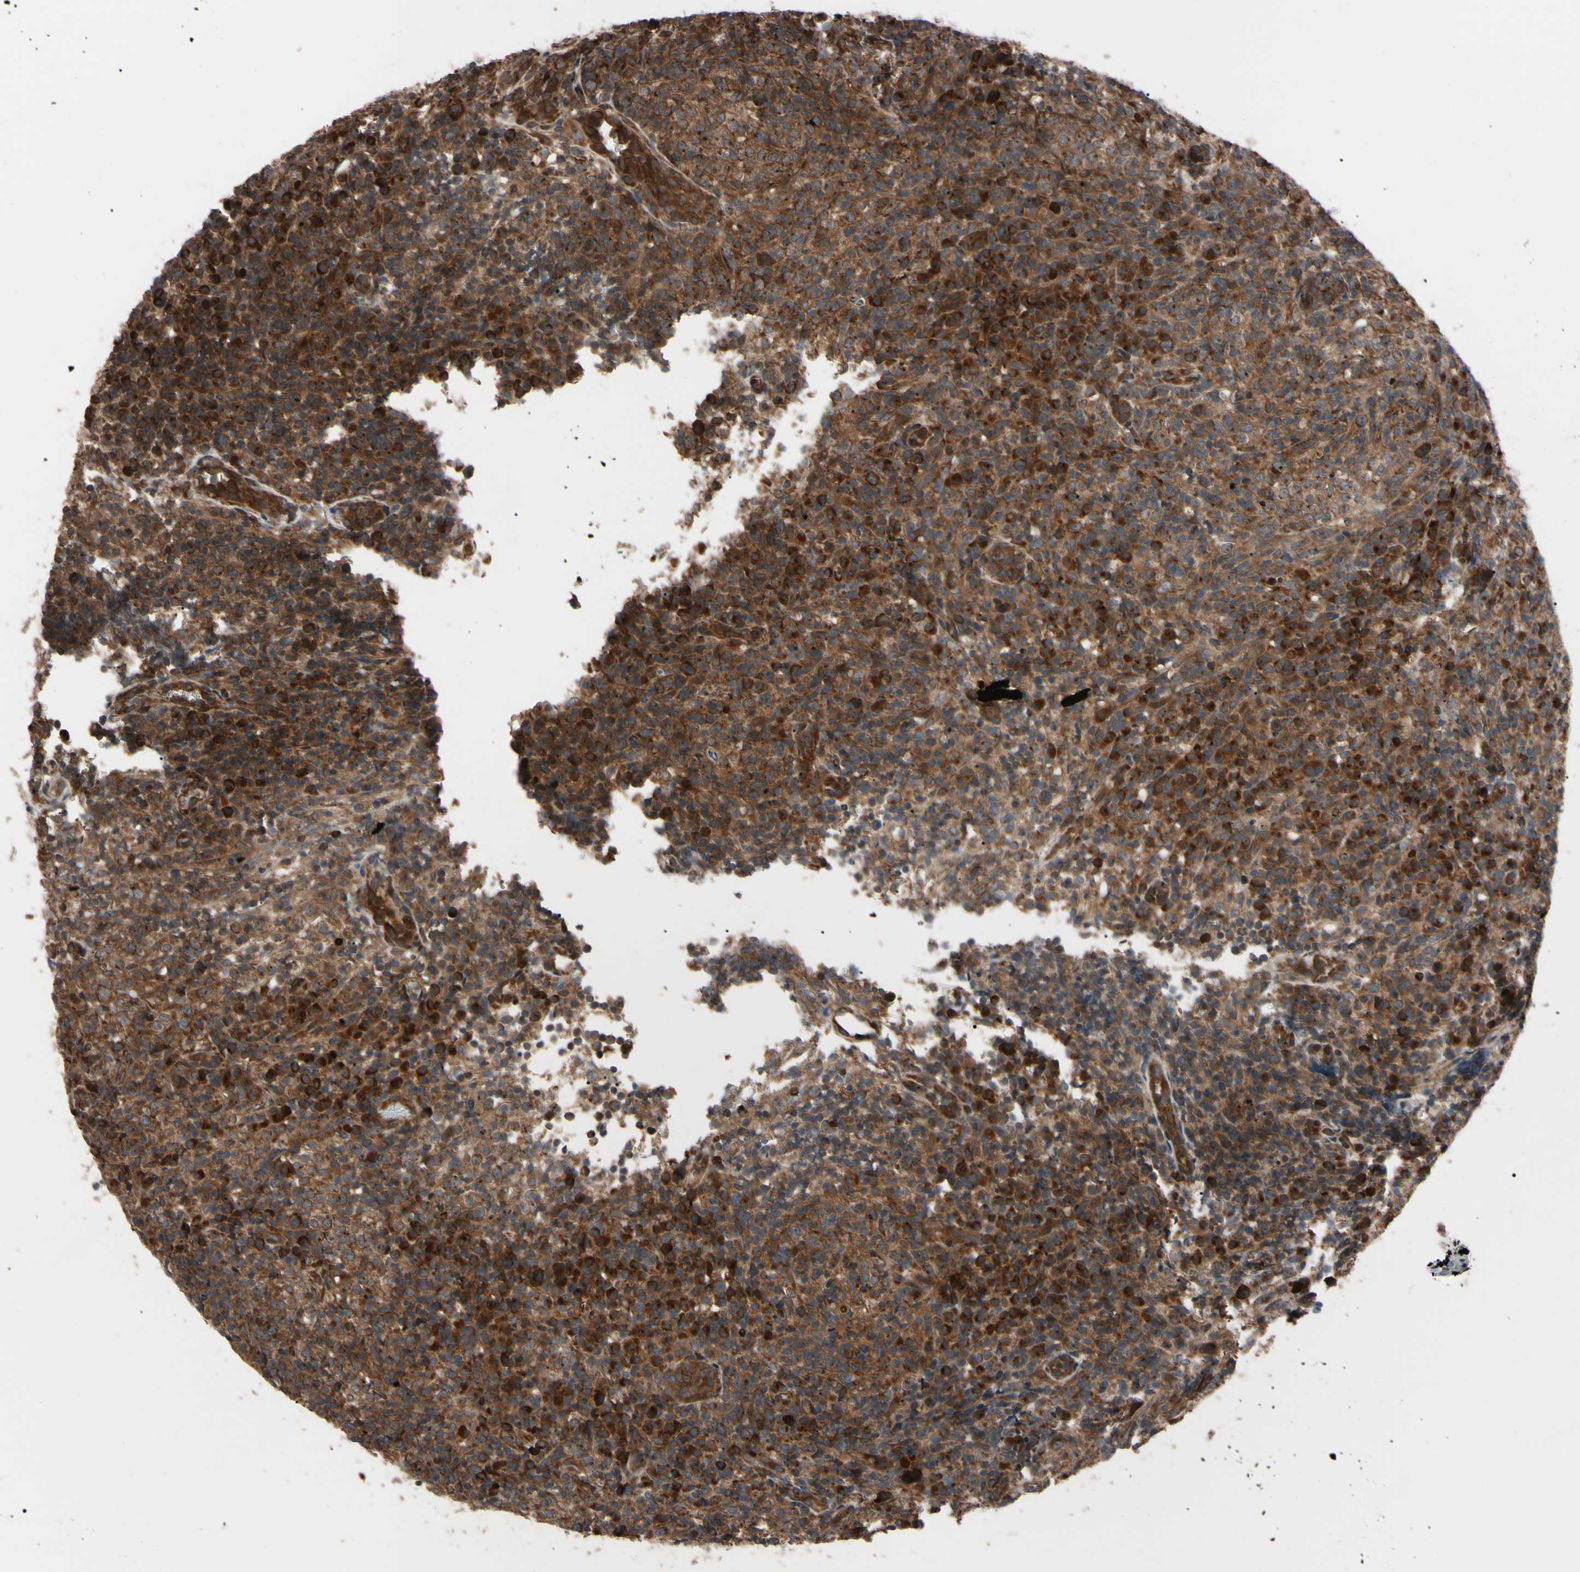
{"staining": {"intensity": "strong", "quantity": ">75%", "location": "cytoplasmic/membranous"}, "tissue": "lymphoma", "cell_type": "Tumor cells", "image_type": "cancer", "snomed": [{"axis": "morphology", "description": "Malignant lymphoma, non-Hodgkin's type, High grade"}, {"axis": "topography", "description": "Lymph node"}], "caption": "This is an image of immunohistochemistry (IHC) staining of malignant lymphoma, non-Hodgkin's type (high-grade), which shows strong positivity in the cytoplasmic/membranous of tumor cells.", "gene": "GUCY1B1", "patient": {"sex": "female", "age": 76}}